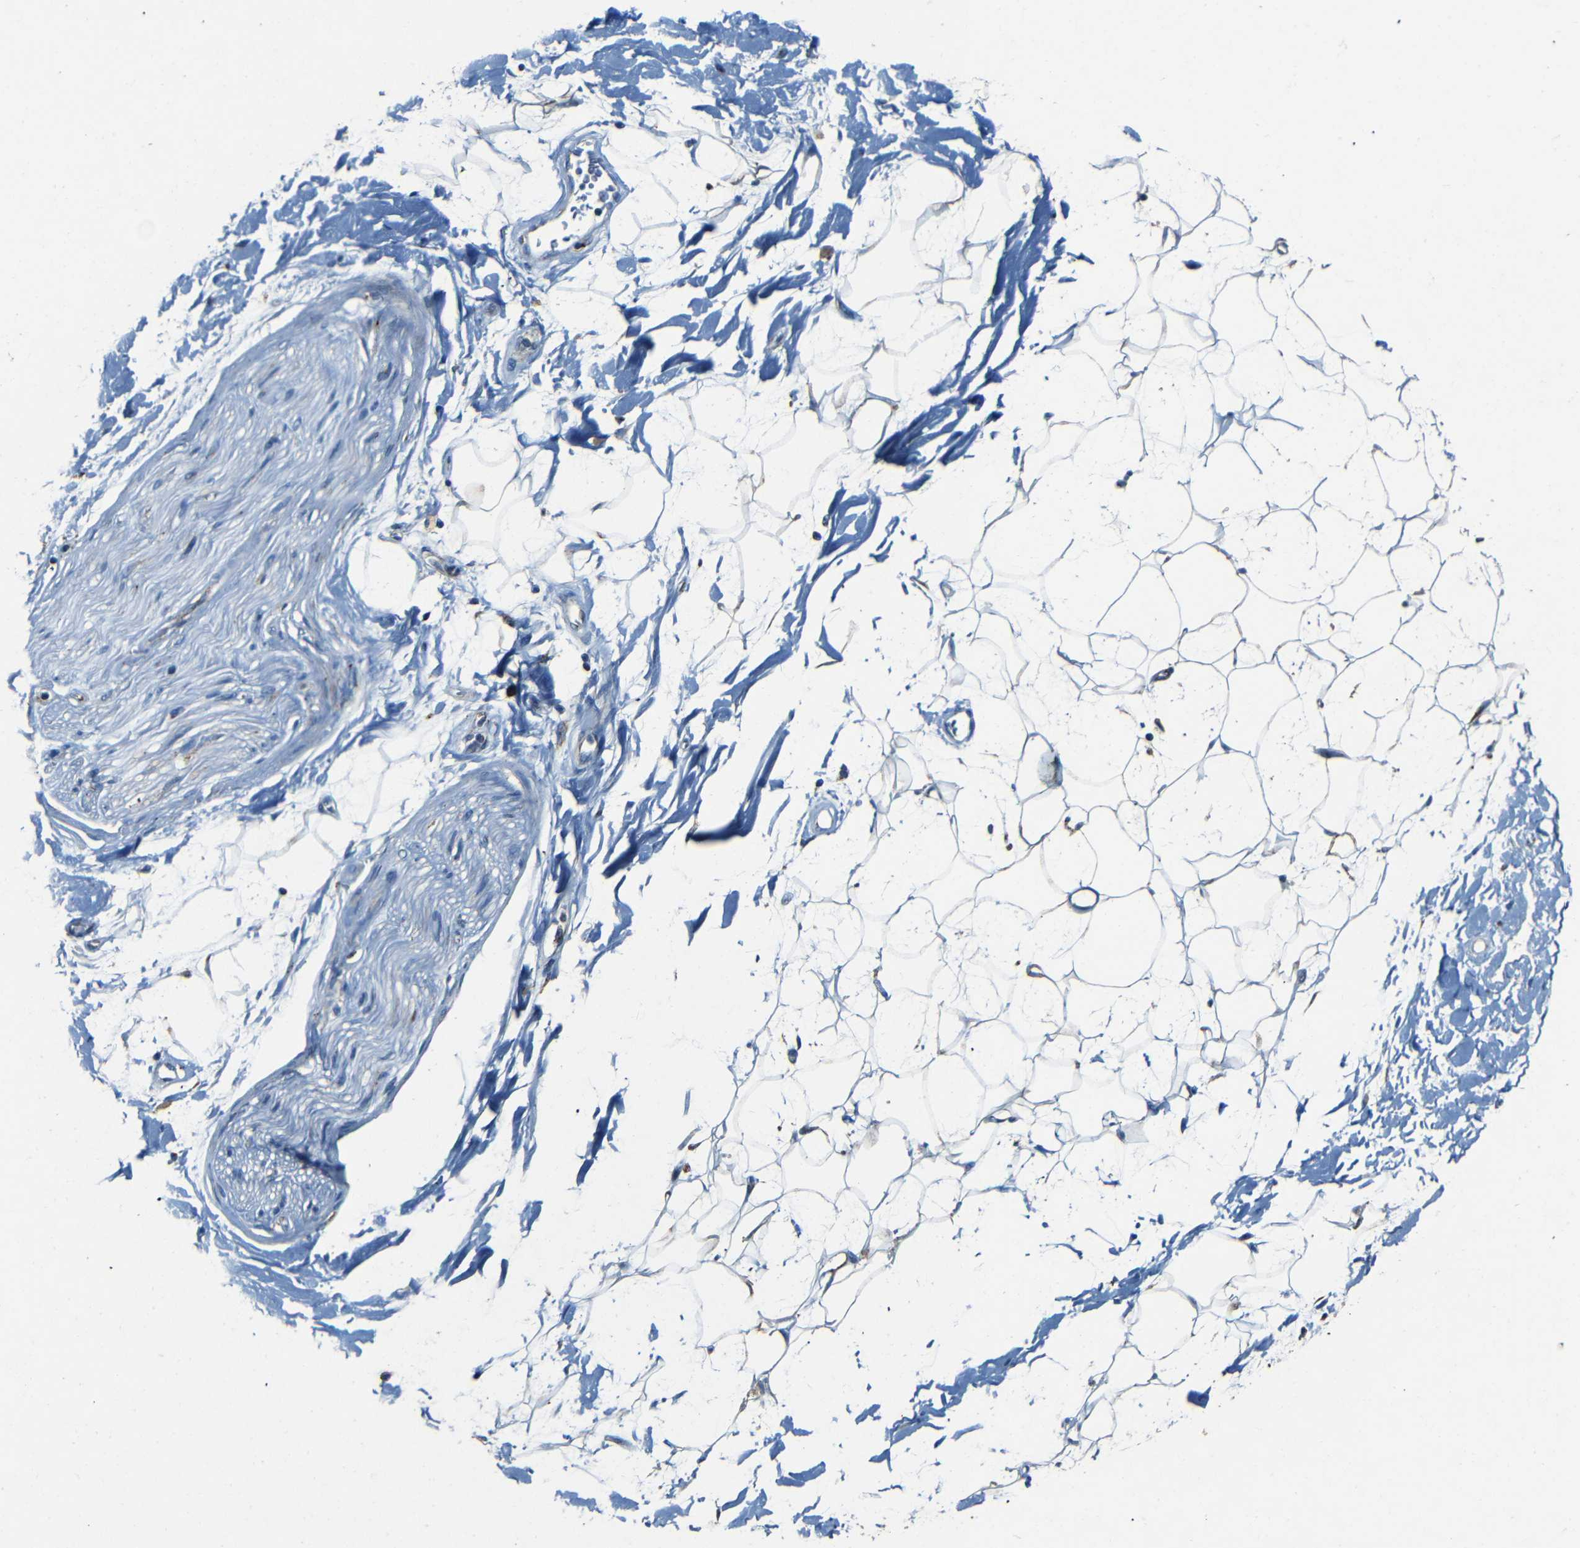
{"staining": {"intensity": "negative", "quantity": "none", "location": "none"}, "tissue": "adipose tissue", "cell_type": "Adipocytes", "image_type": "normal", "snomed": [{"axis": "morphology", "description": "Normal tissue, NOS"}, {"axis": "topography", "description": "Soft tissue"}], "caption": "Immunohistochemistry (IHC) micrograph of normal human adipose tissue stained for a protein (brown), which reveals no positivity in adipocytes.", "gene": "WSCD2", "patient": {"sex": "male", "age": 72}}